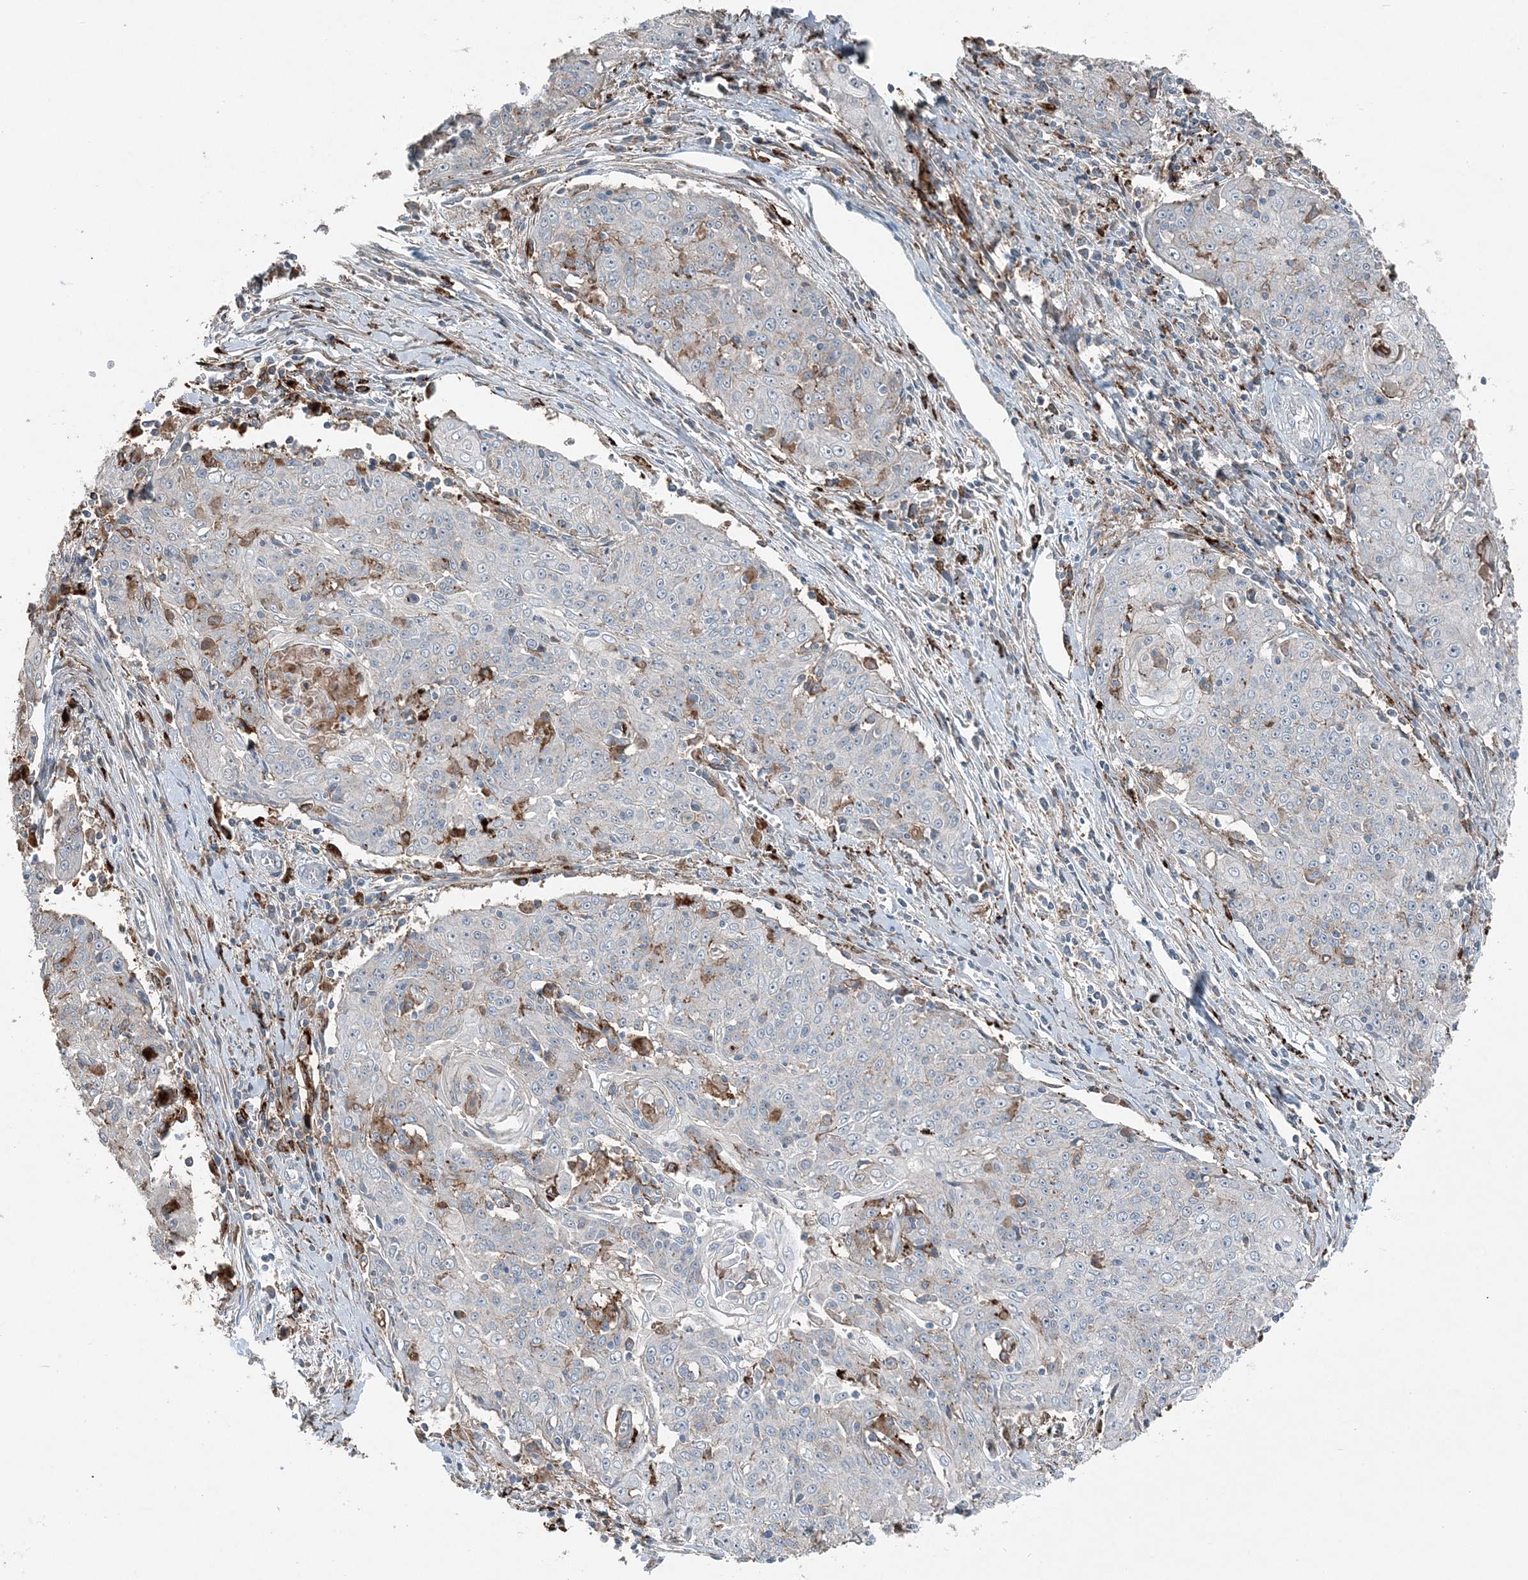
{"staining": {"intensity": "negative", "quantity": "none", "location": "none"}, "tissue": "cervical cancer", "cell_type": "Tumor cells", "image_type": "cancer", "snomed": [{"axis": "morphology", "description": "Squamous cell carcinoma, NOS"}, {"axis": "topography", "description": "Cervix"}], "caption": "Immunohistochemistry micrograph of cervical cancer stained for a protein (brown), which reveals no staining in tumor cells. (DAB IHC, high magnification).", "gene": "KY", "patient": {"sex": "female", "age": 48}}